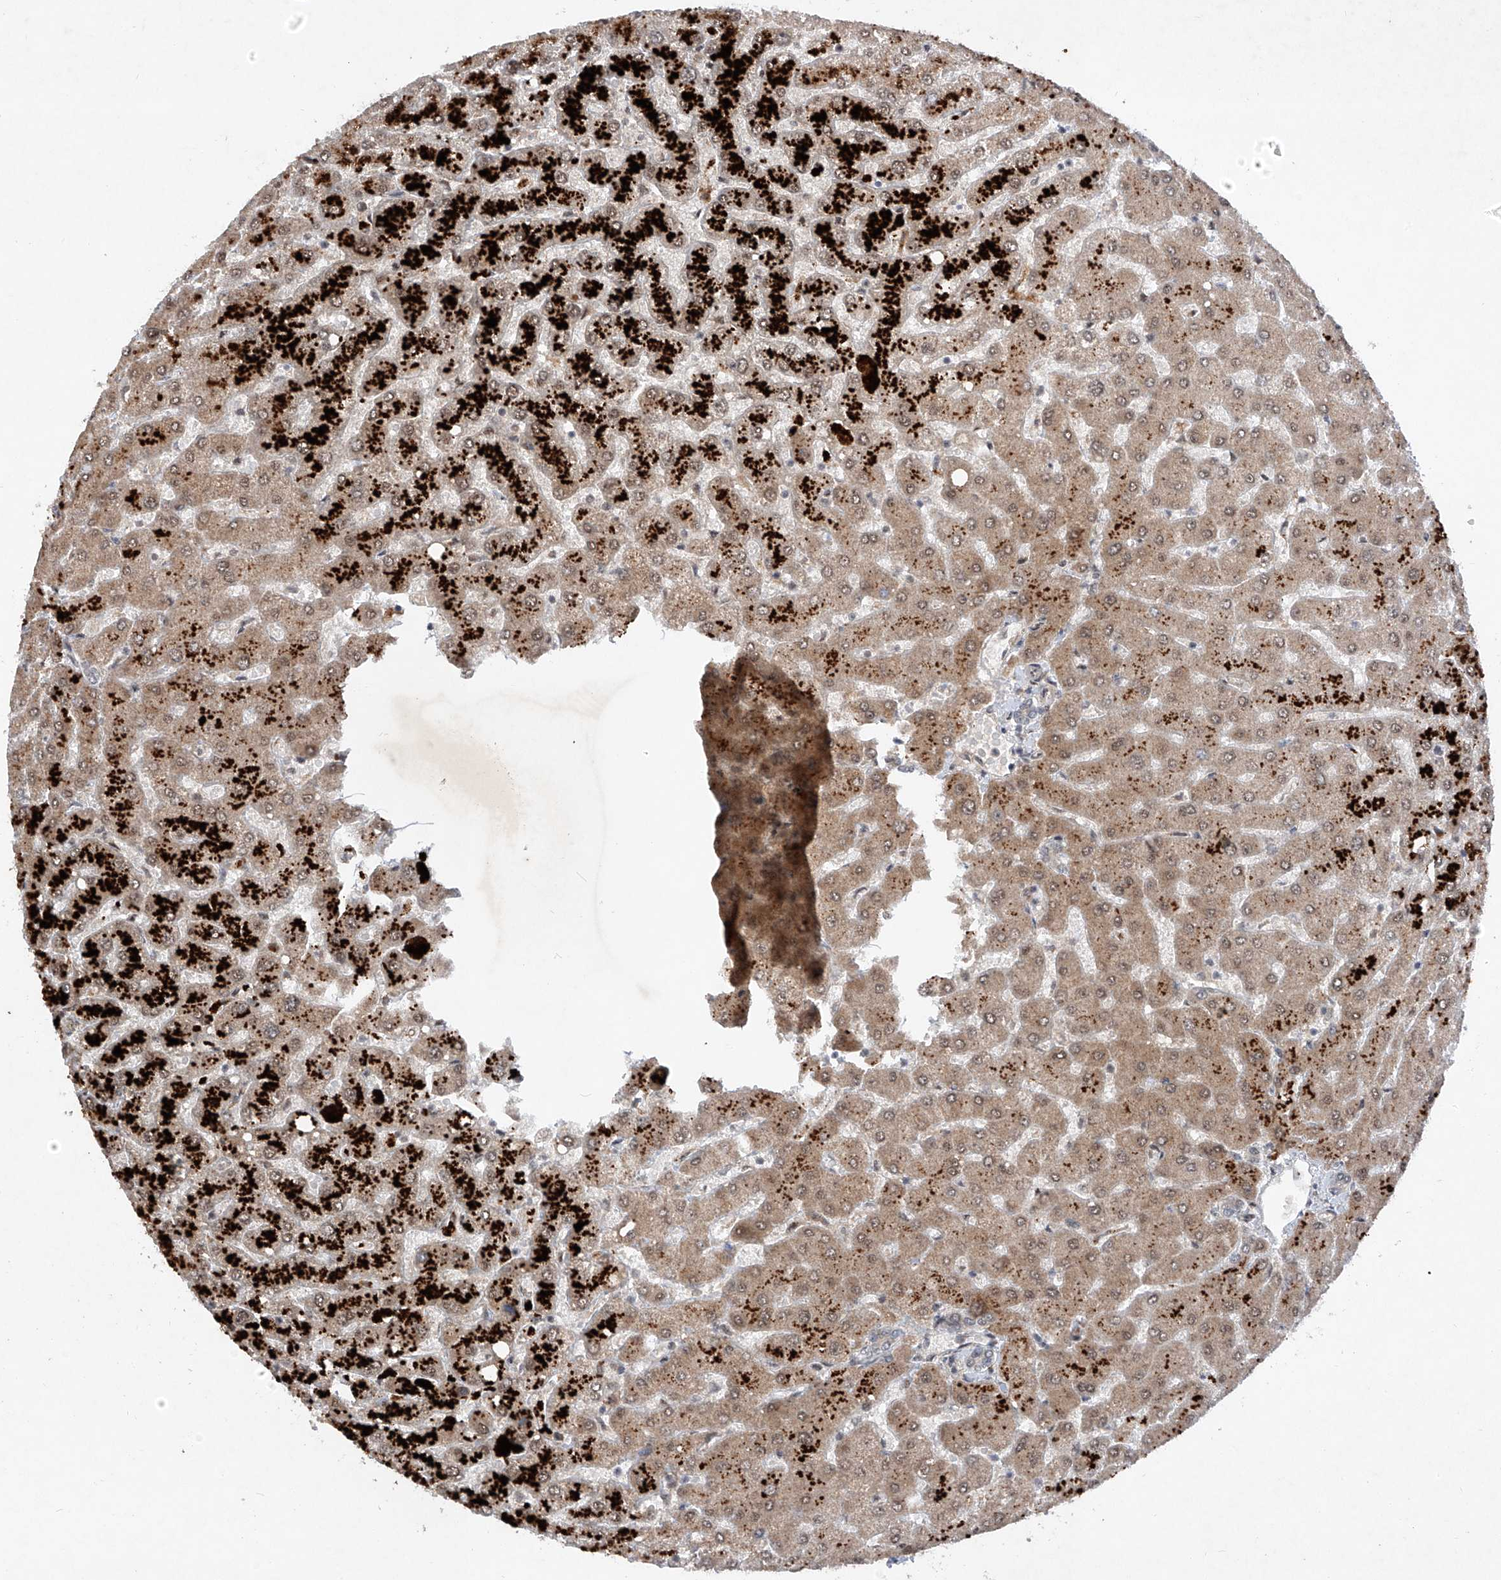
{"staining": {"intensity": "weak", "quantity": "<25%", "location": "cytoplasmic/membranous"}, "tissue": "liver", "cell_type": "Cholangiocytes", "image_type": "normal", "snomed": [{"axis": "morphology", "description": "Normal tissue, NOS"}, {"axis": "topography", "description": "Liver"}], "caption": "Cholangiocytes are negative for brown protein staining in unremarkable liver.", "gene": "FAM135A", "patient": {"sex": "female", "age": 54}}